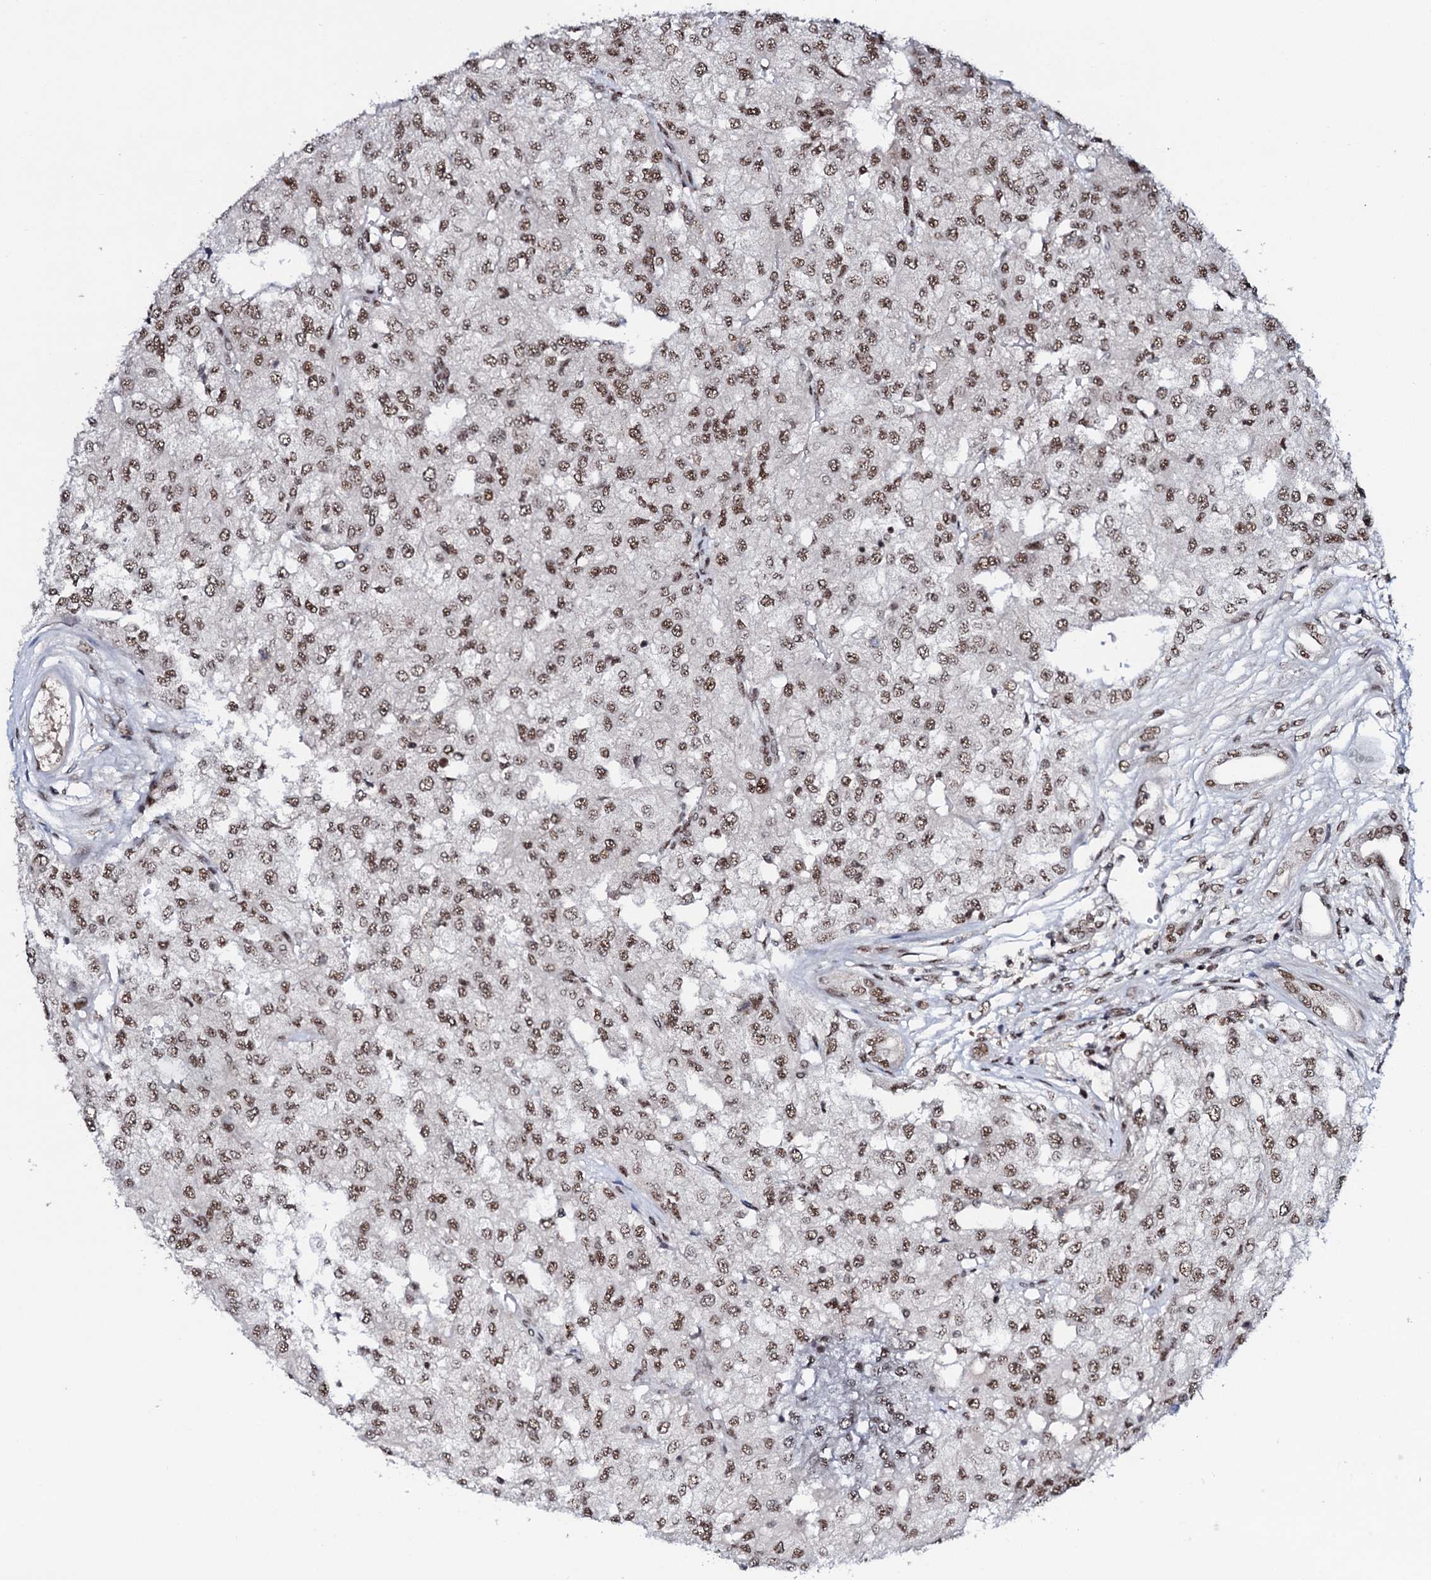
{"staining": {"intensity": "moderate", "quantity": ">75%", "location": "nuclear"}, "tissue": "renal cancer", "cell_type": "Tumor cells", "image_type": "cancer", "snomed": [{"axis": "morphology", "description": "Adenocarcinoma, NOS"}, {"axis": "topography", "description": "Kidney"}], "caption": "Immunohistochemical staining of human renal cancer reveals medium levels of moderate nuclear protein positivity in about >75% of tumor cells.", "gene": "PRPF18", "patient": {"sex": "female", "age": 54}}